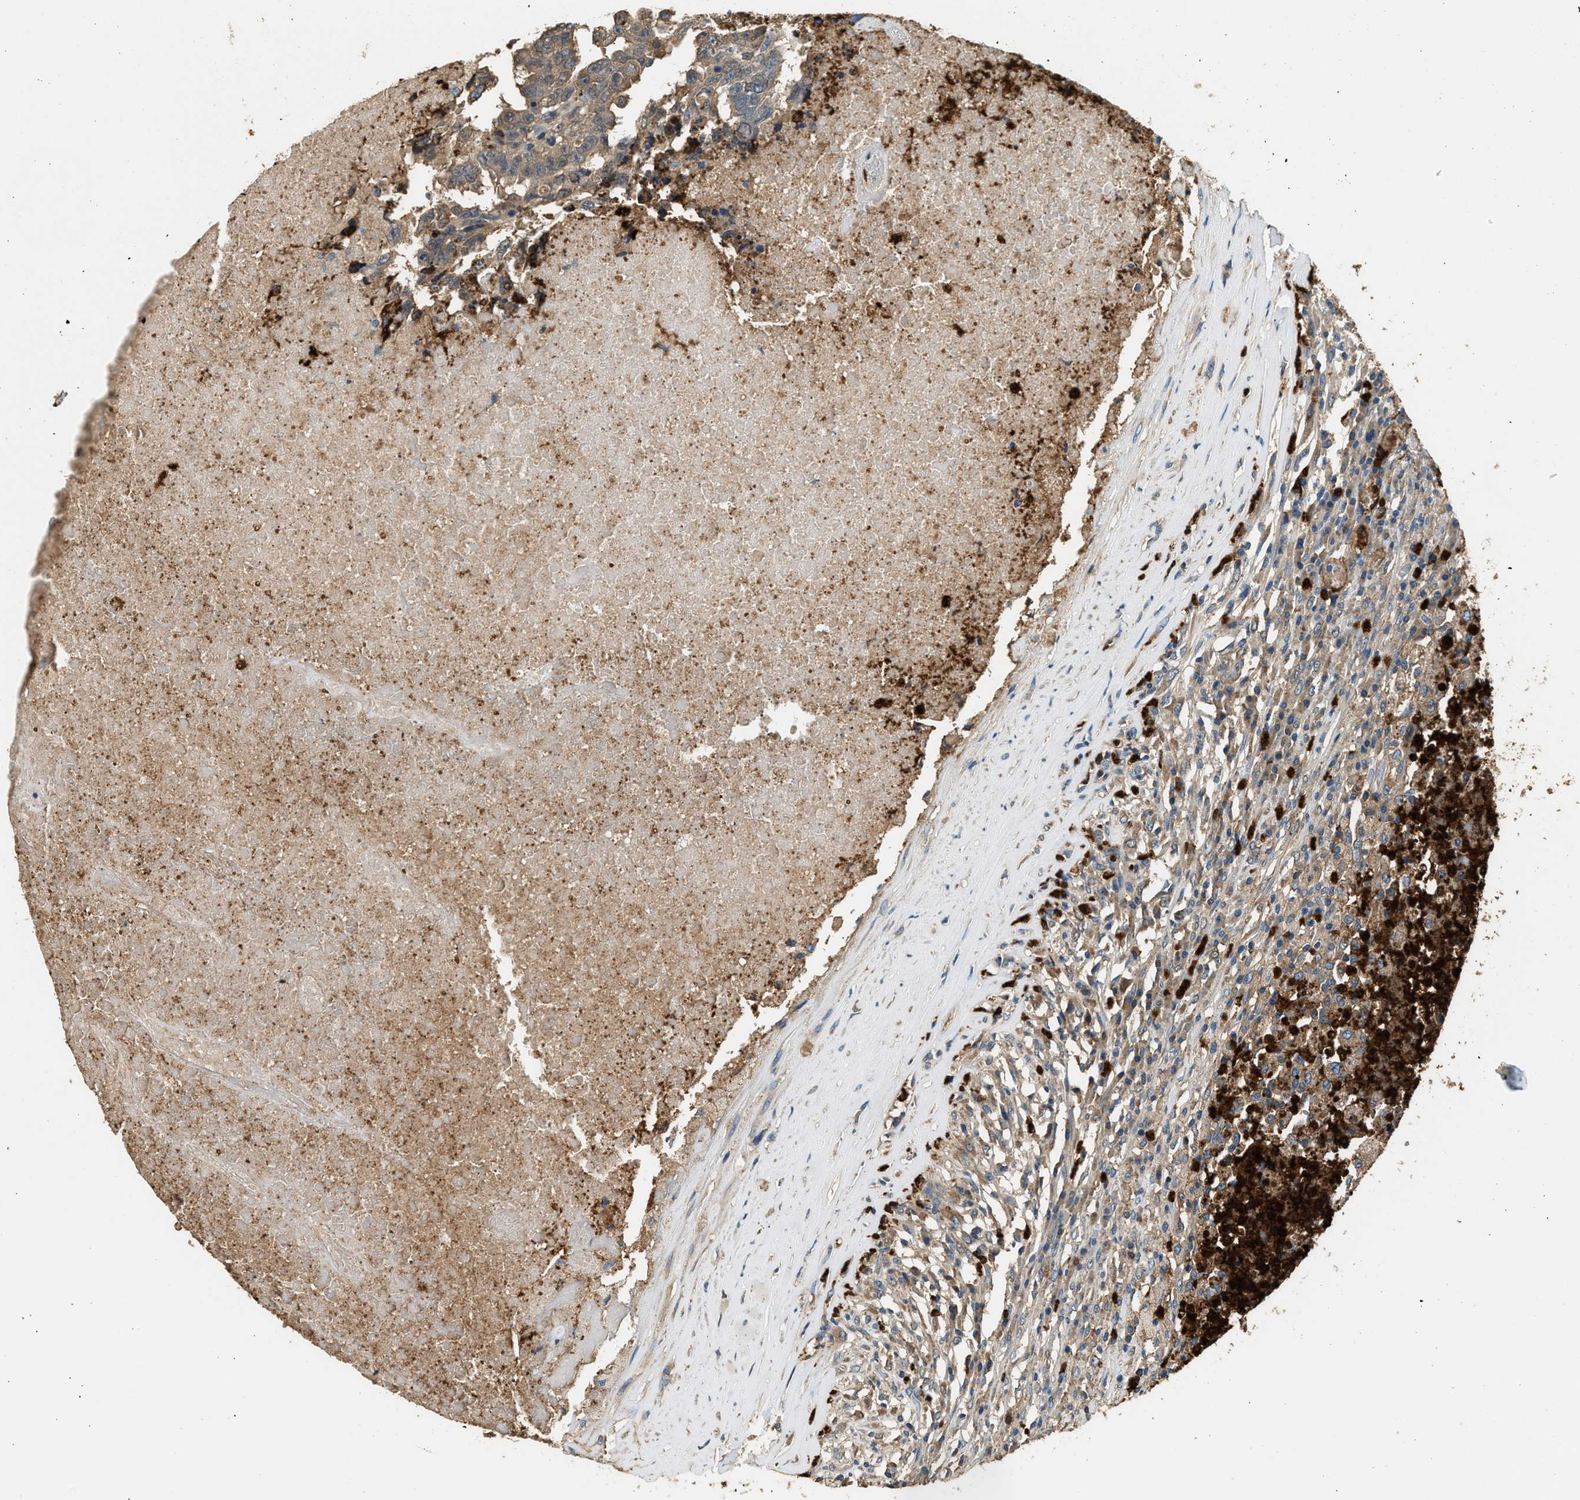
{"staining": {"intensity": "weak", "quantity": ">75%", "location": "cytoplasmic/membranous"}, "tissue": "testis cancer", "cell_type": "Tumor cells", "image_type": "cancer", "snomed": [{"axis": "morphology", "description": "Necrosis, NOS"}, {"axis": "morphology", "description": "Carcinoma, Embryonal, NOS"}, {"axis": "topography", "description": "Testis"}], "caption": "Protein expression analysis of human testis cancer (embryonal carcinoma) reveals weak cytoplasmic/membranous expression in about >75% of tumor cells. The protein is shown in brown color, while the nuclei are stained blue.", "gene": "ANXA3", "patient": {"sex": "male", "age": 19}}